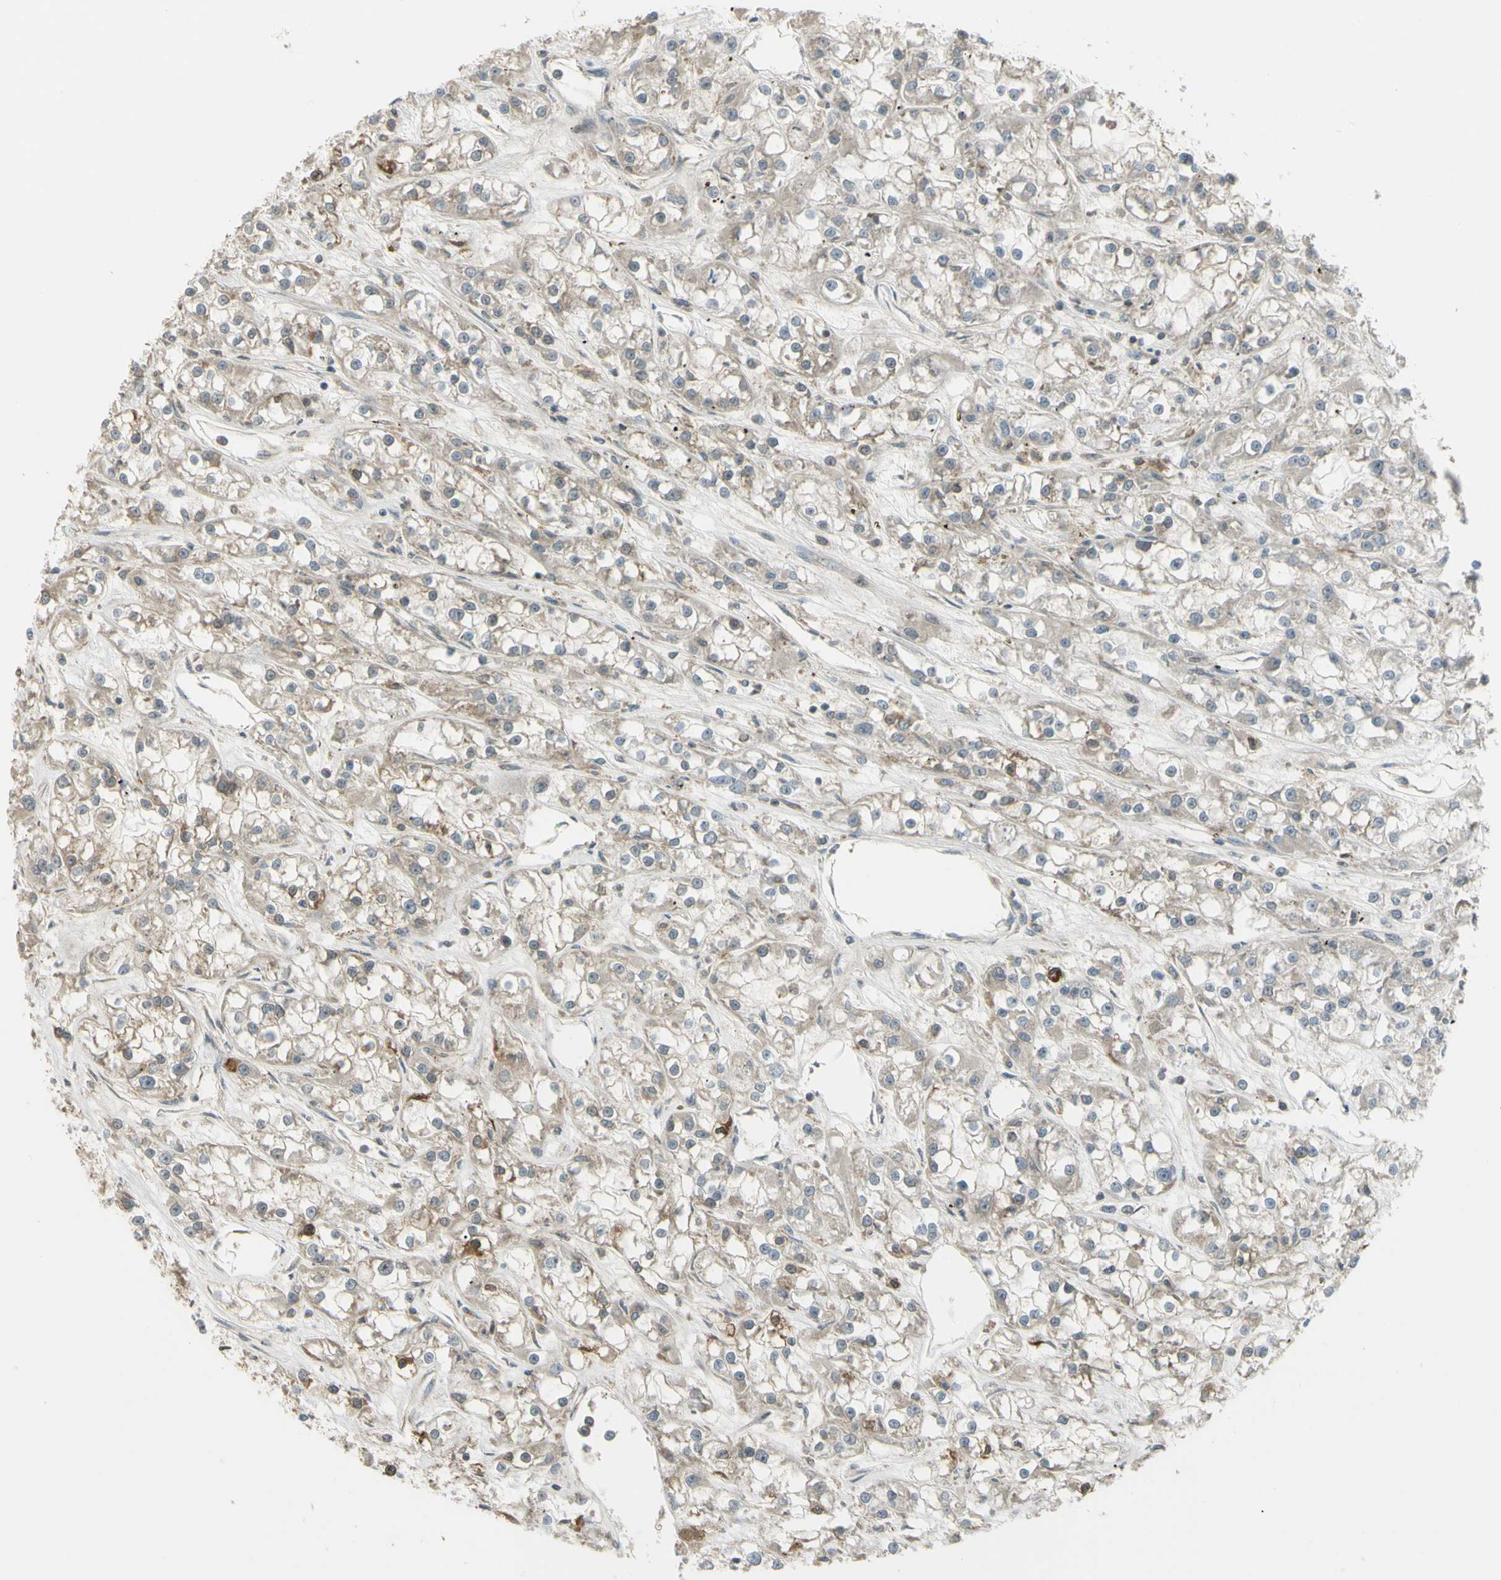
{"staining": {"intensity": "weak", "quantity": "<25%", "location": "cytoplasmic/membranous"}, "tissue": "renal cancer", "cell_type": "Tumor cells", "image_type": "cancer", "snomed": [{"axis": "morphology", "description": "Adenocarcinoma, NOS"}, {"axis": "topography", "description": "Kidney"}], "caption": "Human adenocarcinoma (renal) stained for a protein using IHC shows no expression in tumor cells.", "gene": "FLII", "patient": {"sex": "female", "age": 52}}